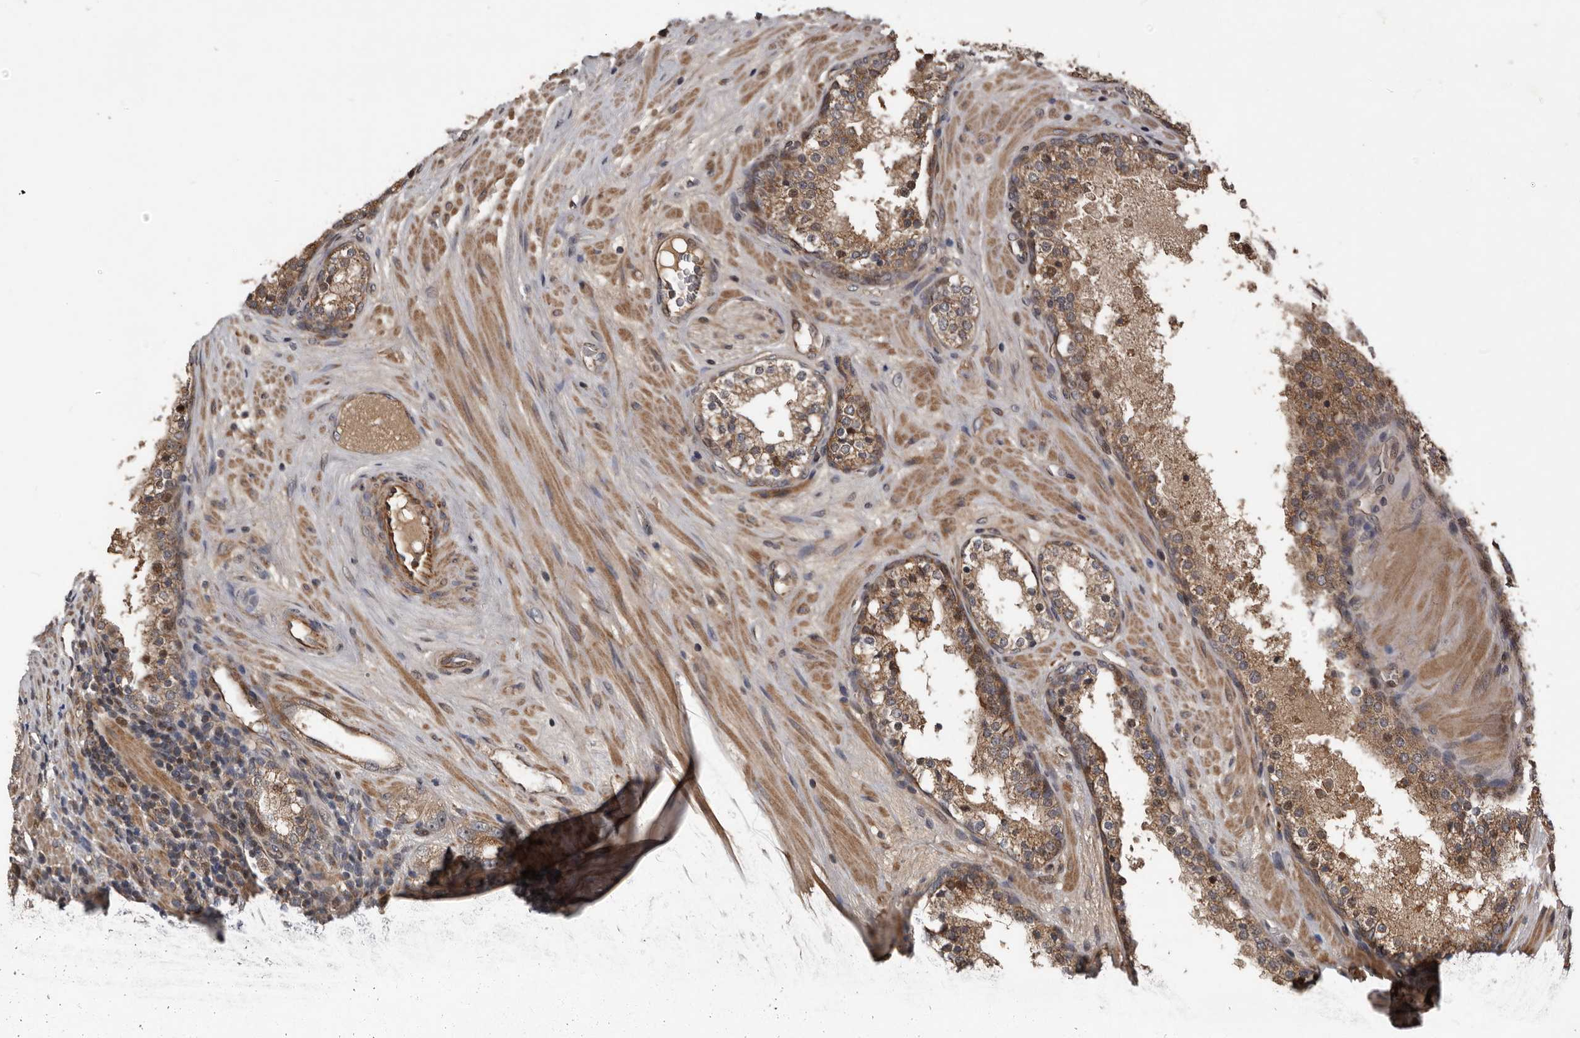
{"staining": {"intensity": "moderate", "quantity": ">75%", "location": "cytoplasmic/membranous"}, "tissue": "prostate cancer", "cell_type": "Tumor cells", "image_type": "cancer", "snomed": [{"axis": "morphology", "description": "Adenocarcinoma, High grade"}, {"axis": "topography", "description": "Prostate"}], "caption": "Immunohistochemistry (IHC) (DAB (3,3'-diaminobenzidine)) staining of high-grade adenocarcinoma (prostate) demonstrates moderate cytoplasmic/membranous protein expression in about >75% of tumor cells.", "gene": "SERTAD4", "patient": {"sex": "male", "age": 56}}